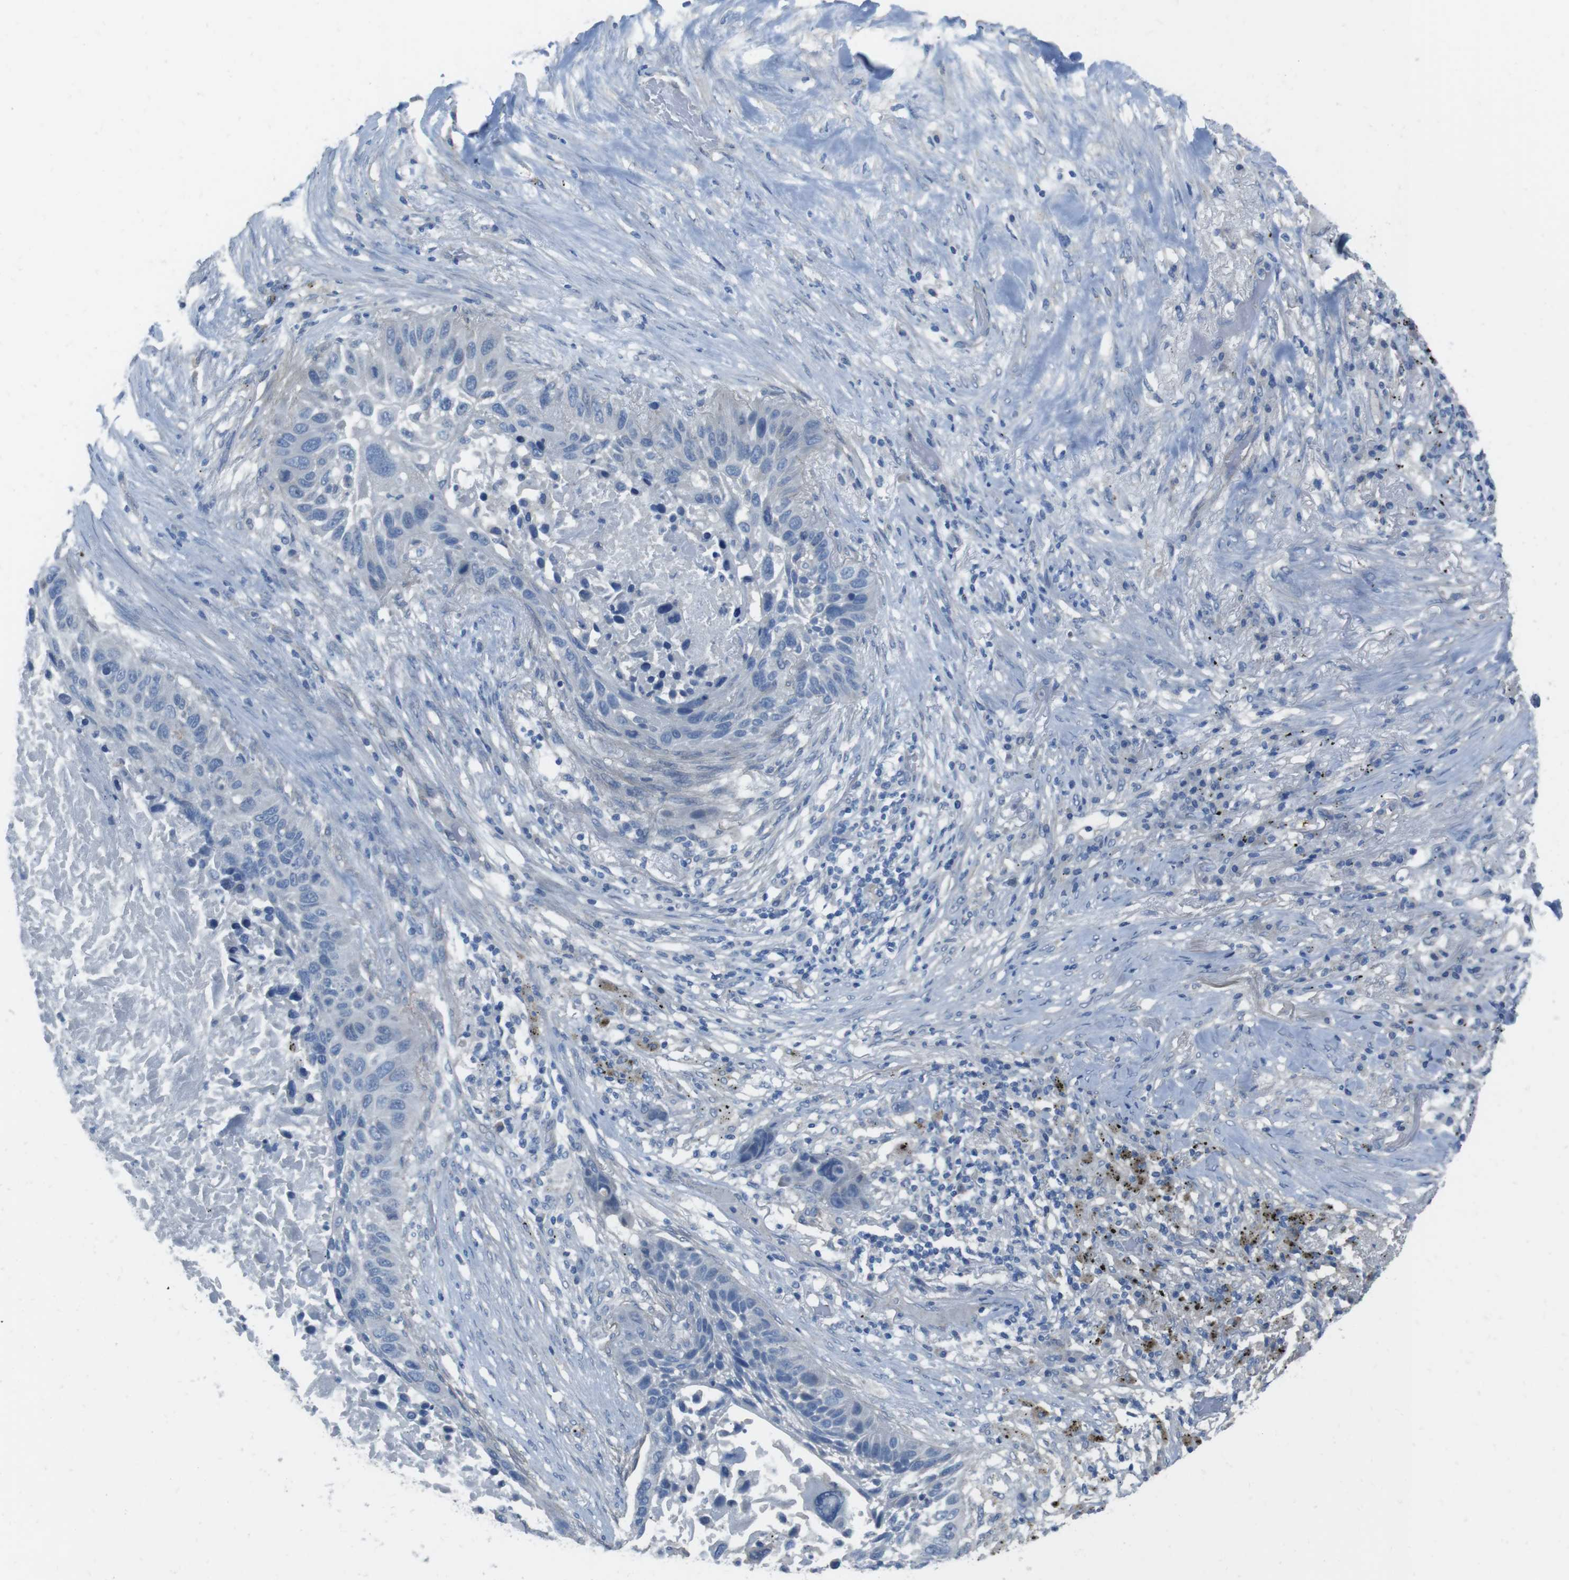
{"staining": {"intensity": "negative", "quantity": "none", "location": "none"}, "tissue": "lung cancer", "cell_type": "Tumor cells", "image_type": "cancer", "snomed": [{"axis": "morphology", "description": "Squamous cell carcinoma, NOS"}, {"axis": "topography", "description": "Lung"}], "caption": "There is no significant positivity in tumor cells of lung cancer.", "gene": "CYP2C8", "patient": {"sex": "male", "age": 57}}